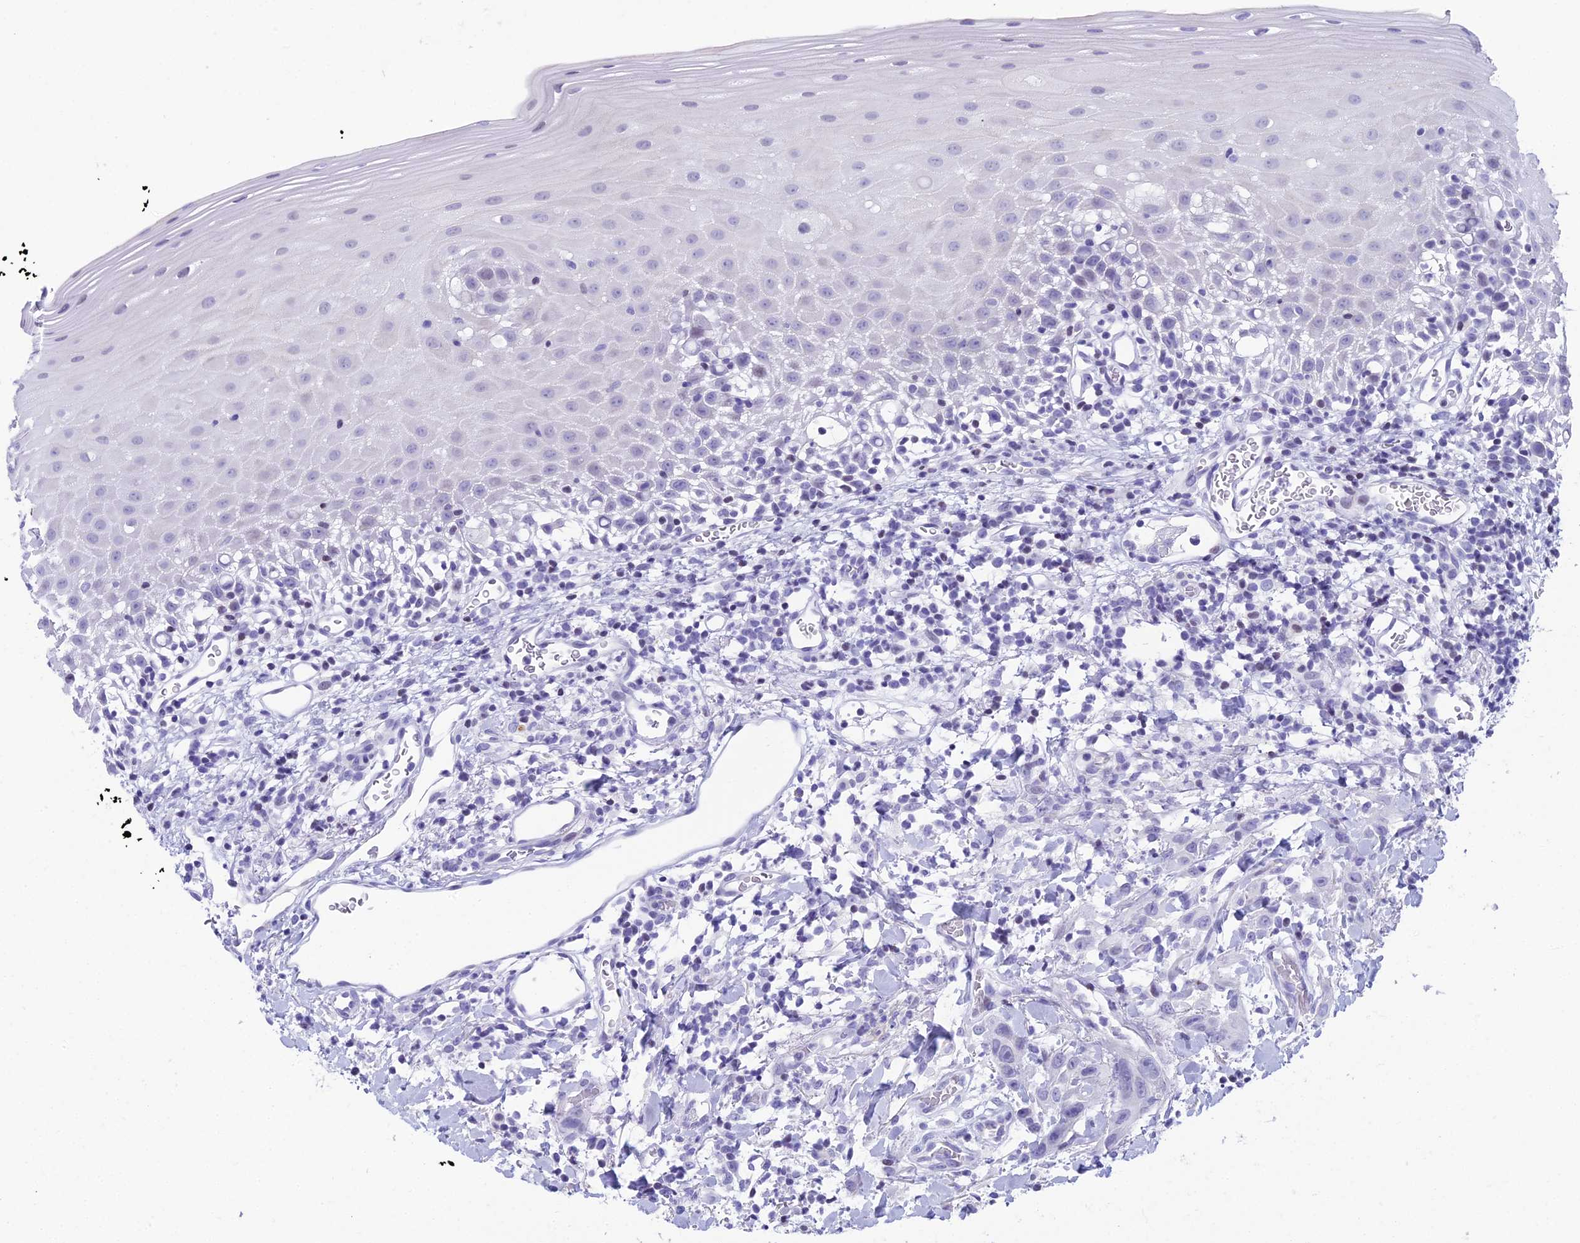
{"staining": {"intensity": "negative", "quantity": "none", "location": "none"}, "tissue": "oral mucosa", "cell_type": "Squamous epithelial cells", "image_type": "normal", "snomed": [{"axis": "morphology", "description": "Normal tissue, NOS"}, {"axis": "topography", "description": "Oral tissue"}], "caption": "This is a photomicrograph of immunohistochemistry staining of benign oral mucosa, which shows no positivity in squamous epithelial cells. (DAB immunohistochemistry with hematoxylin counter stain).", "gene": "CC2D2A", "patient": {"sex": "female", "age": 70}}